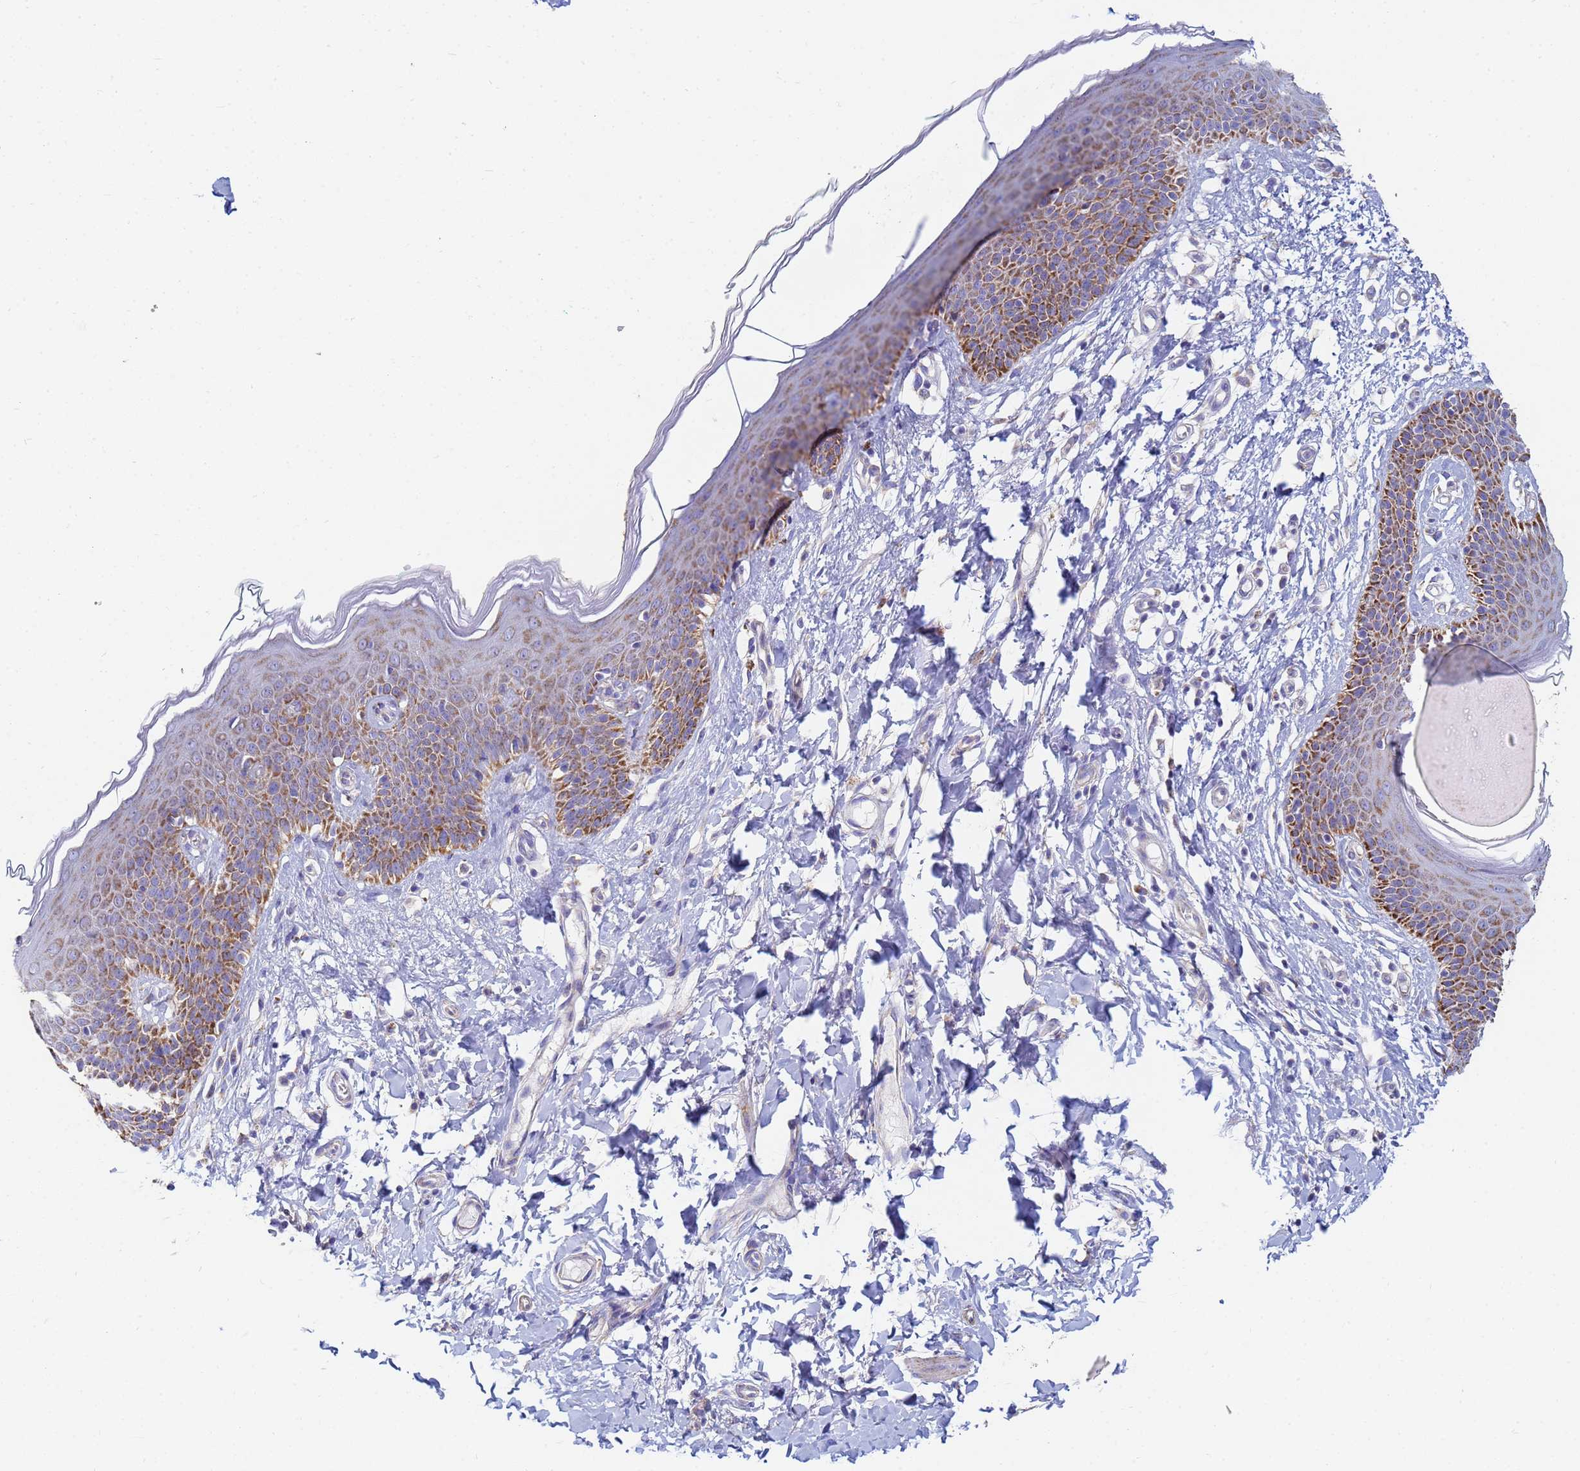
{"staining": {"intensity": "moderate", "quantity": ">75%", "location": "cytoplasmic/membranous"}, "tissue": "skin", "cell_type": "Epidermal cells", "image_type": "normal", "snomed": [{"axis": "morphology", "description": "Normal tissue, NOS"}, {"axis": "topography", "description": "Vulva"}], "caption": "This is a histology image of immunohistochemistry staining of benign skin, which shows moderate expression in the cytoplasmic/membranous of epidermal cells.", "gene": "UQCRHL", "patient": {"sex": "female", "age": 66}}